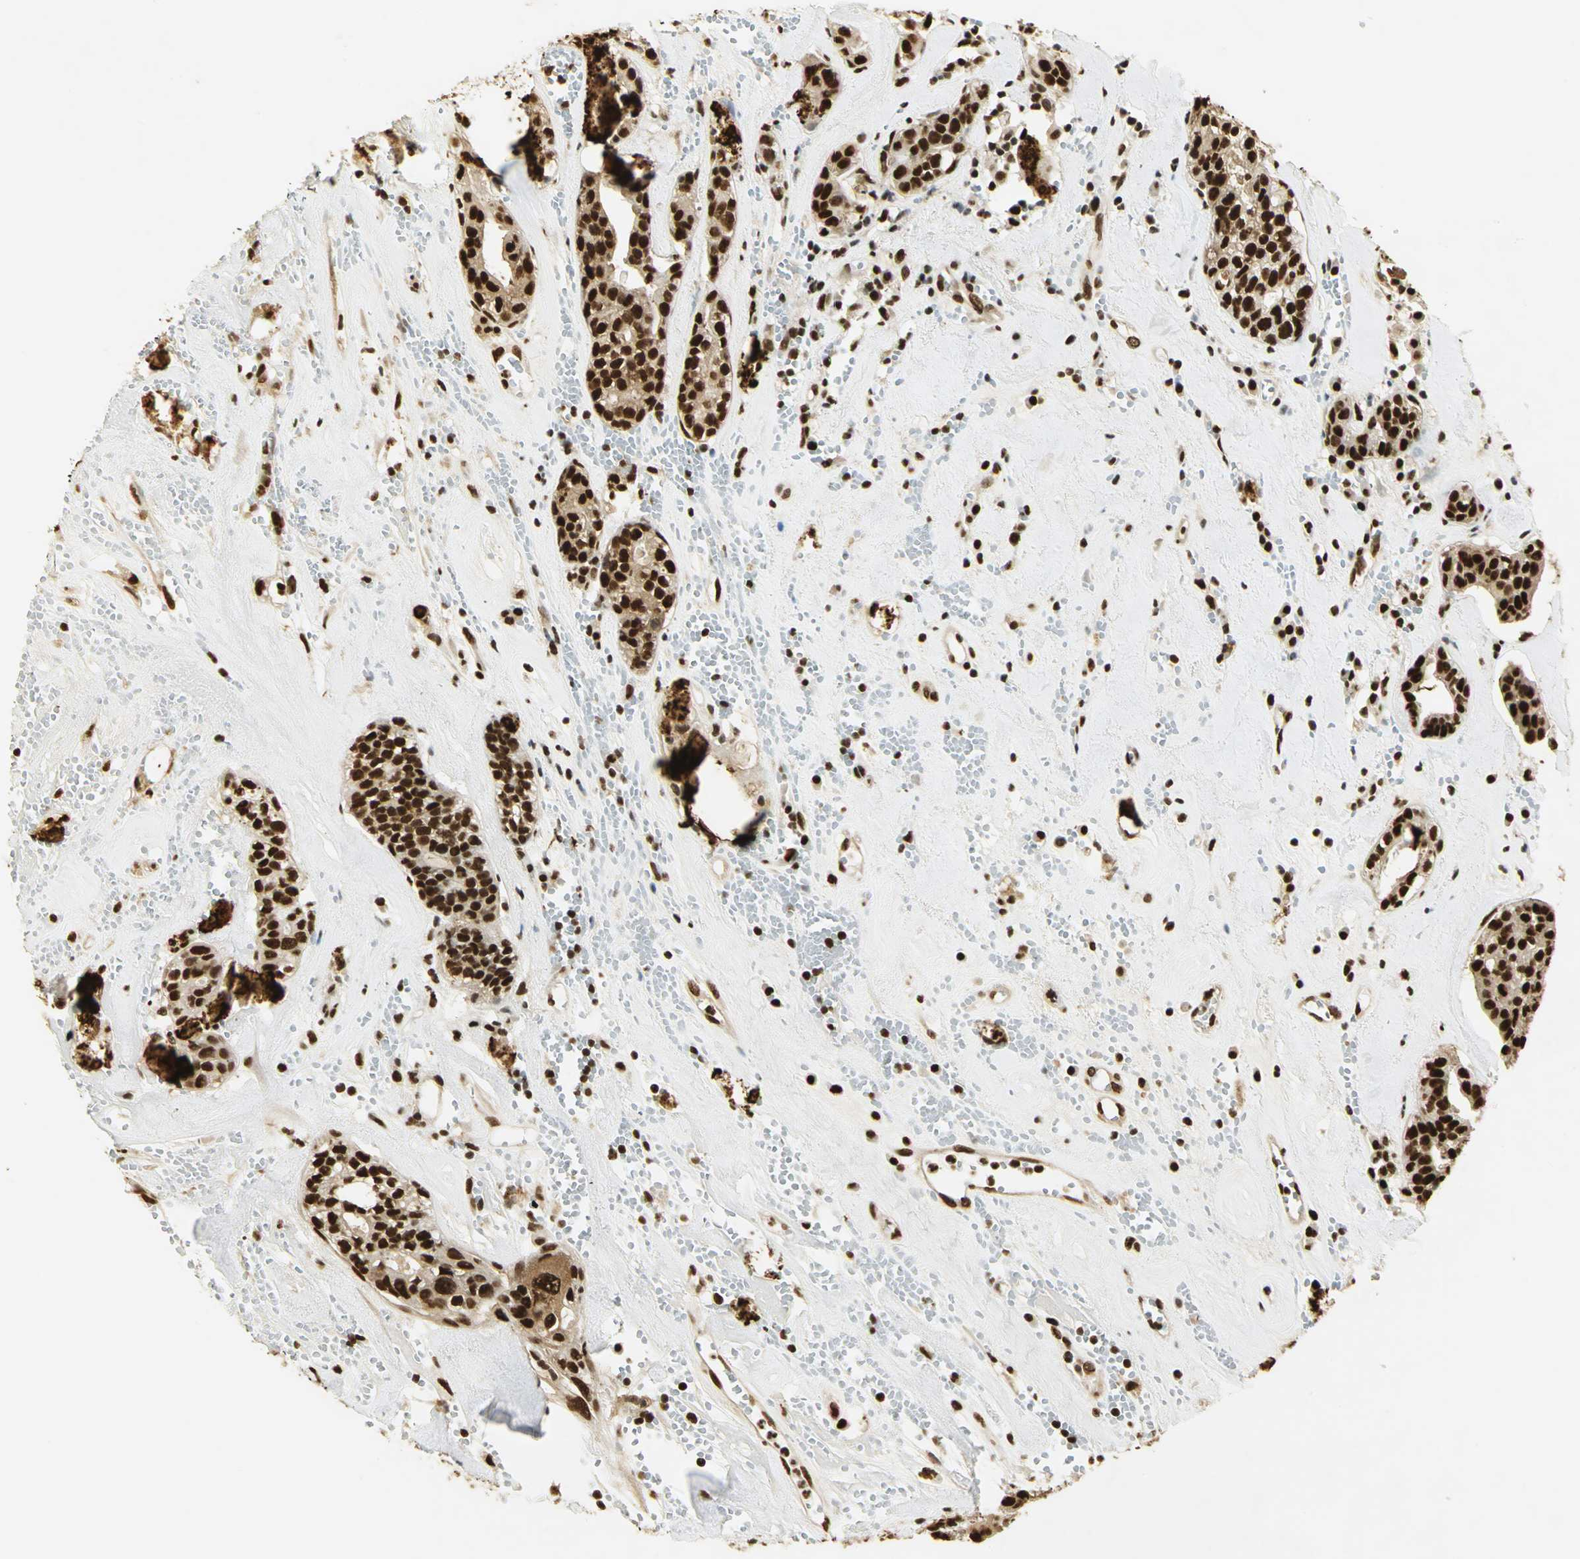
{"staining": {"intensity": "strong", "quantity": ">75%", "location": "nuclear"}, "tissue": "head and neck cancer", "cell_type": "Tumor cells", "image_type": "cancer", "snomed": [{"axis": "morphology", "description": "Adenocarcinoma, NOS"}, {"axis": "topography", "description": "Salivary gland"}, {"axis": "topography", "description": "Head-Neck"}], "caption": "A brown stain highlights strong nuclear positivity of a protein in human head and neck adenocarcinoma tumor cells. (brown staining indicates protein expression, while blue staining denotes nuclei).", "gene": "SET", "patient": {"sex": "female", "age": 65}}